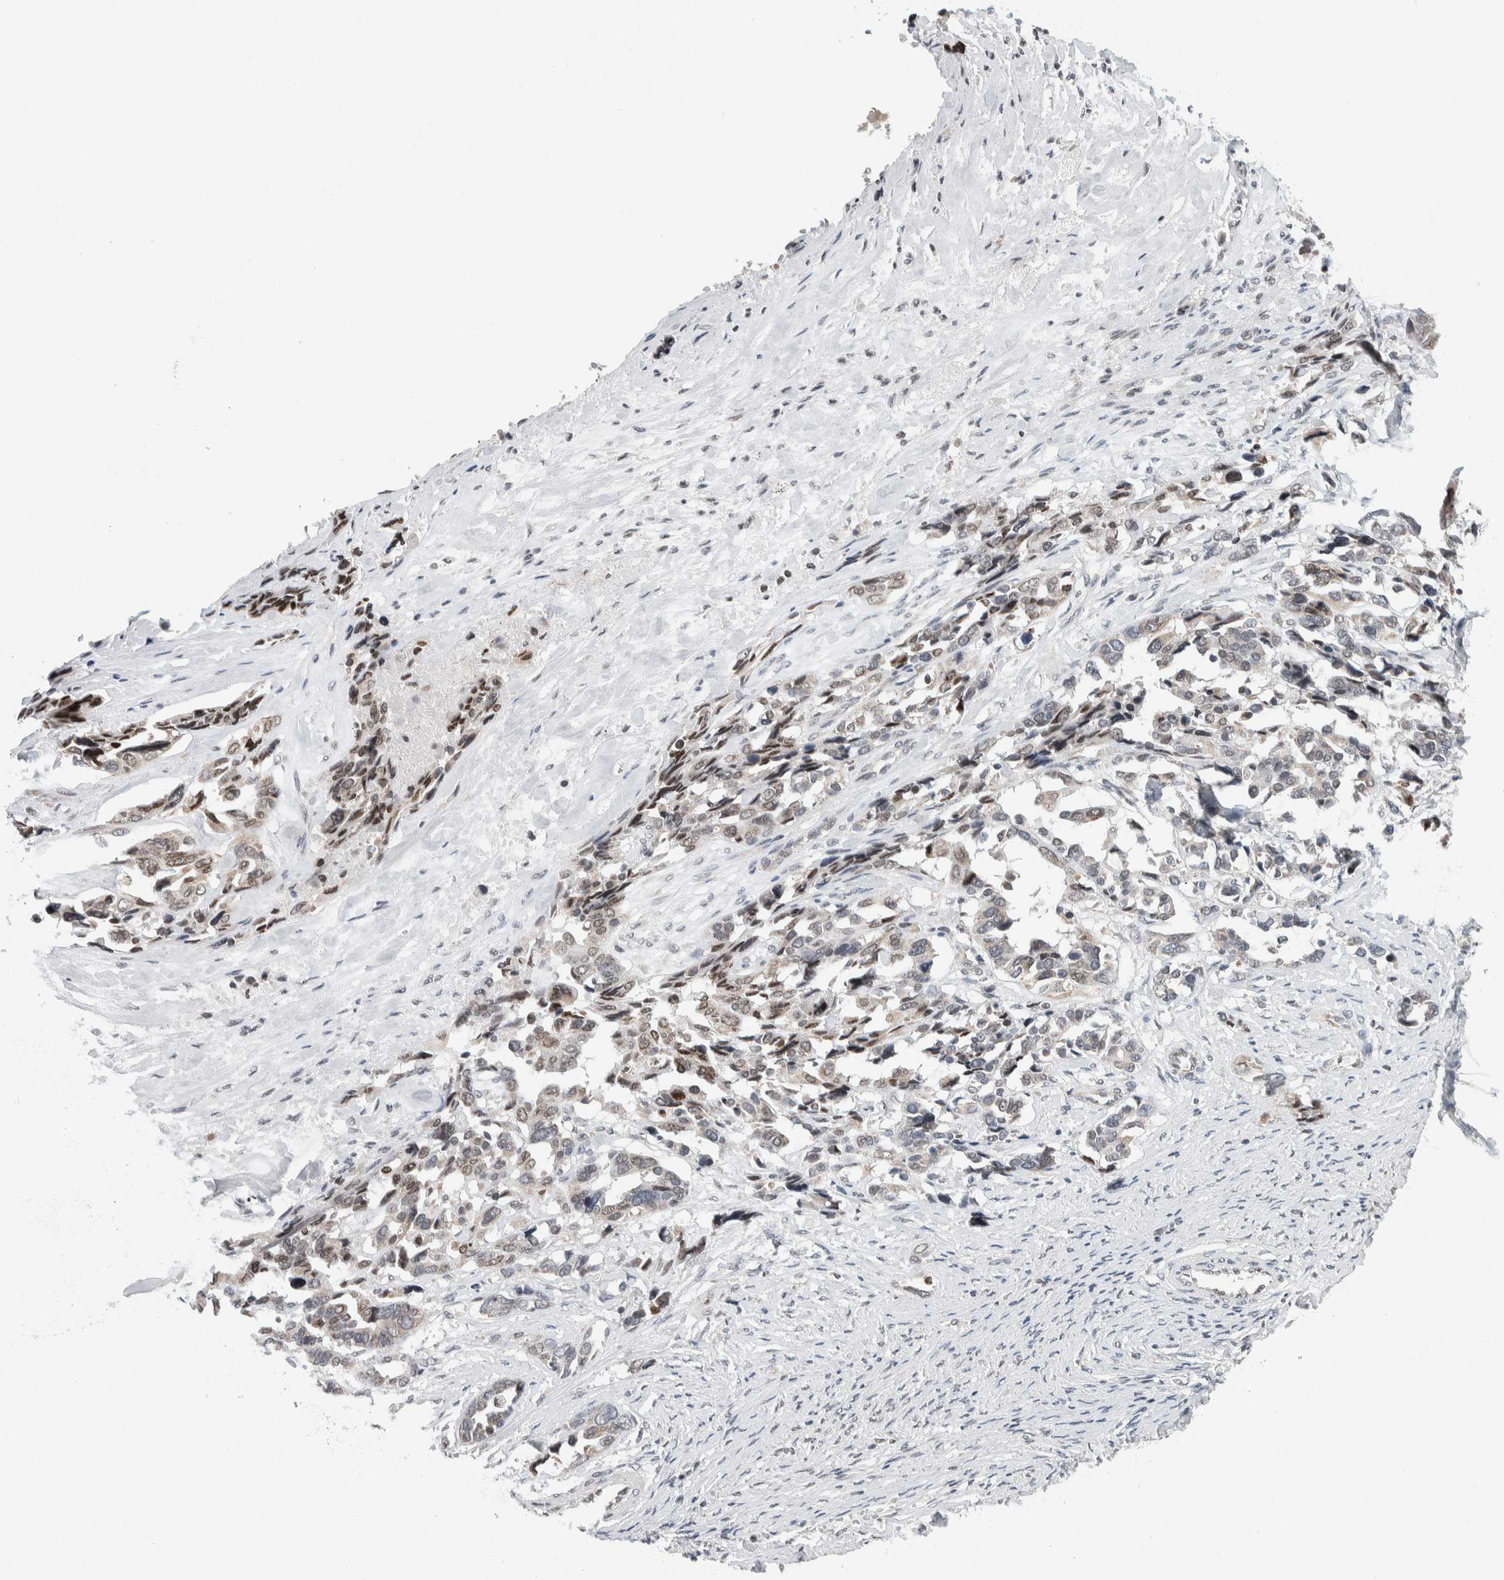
{"staining": {"intensity": "weak", "quantity": "25%-75%", "location": "cytoplasmic/membranous,nuclear"}, "tissue": "ovarian cancer", "cell_type": "Tumor cells", "image_type": "cancer", "snomed": [{"axis": "morphology", "description": "Cystadenocarcinoma, serous, NOS"}, {"axis": "topography", "description": "Ovary"}], "caption": "Protein analysis of ovarian serous cystadenocarcinoma tissue demonstrates weak cytoplasmic/membranous and nuclear positivity in approximately 25%-75% of tumor cells.", "gene": "NEUROD1", "patient": {"sex": "female", "age": 44}}